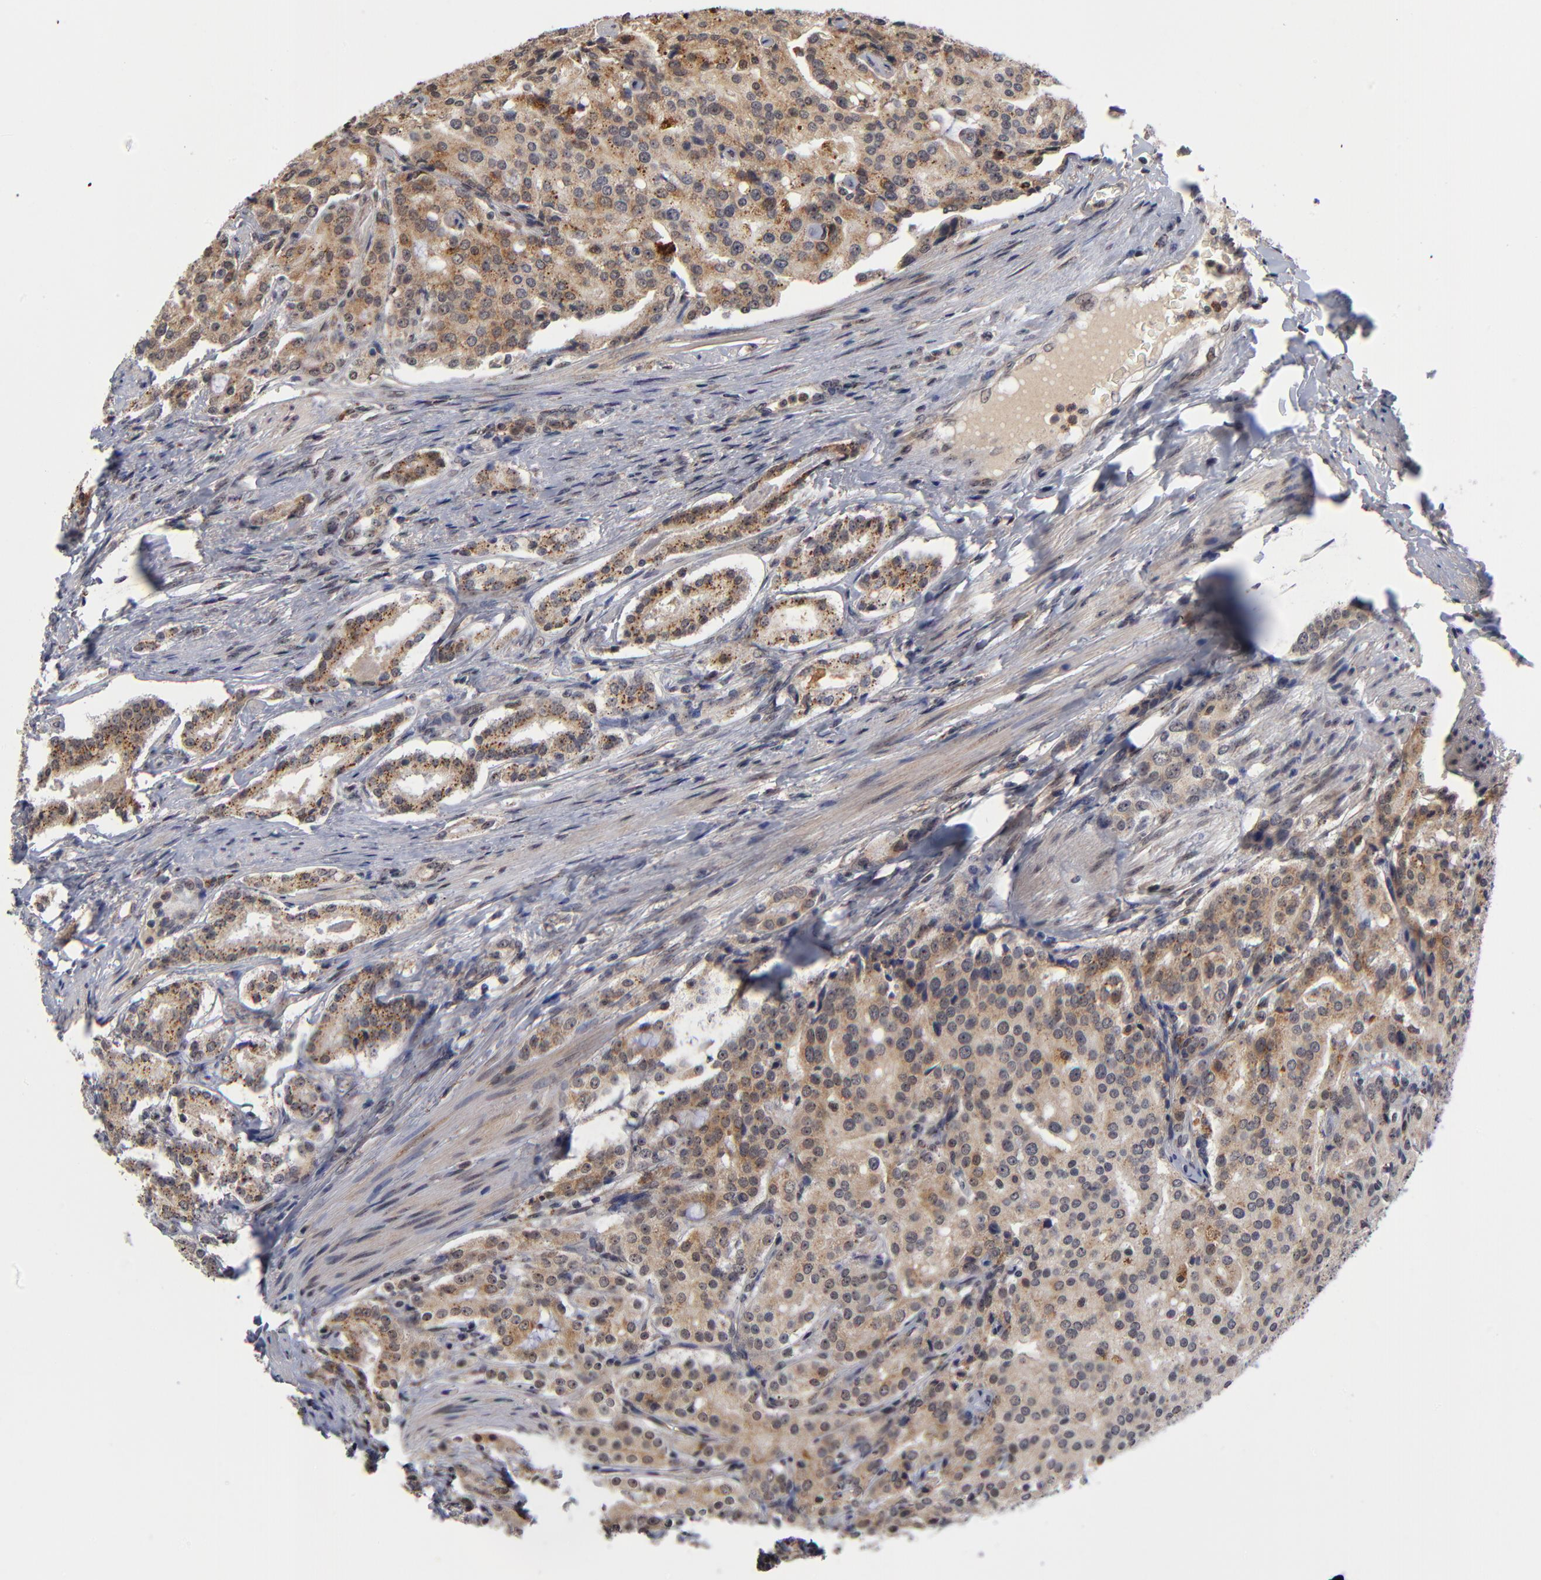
{"staining": {"intensity": "moderate", "quantity": ">75%", "location": "cytoplasmic/membranous"}, "tissue": "prostate cancer", "cell_type": "Tumor cells", "image_type": "cancer", "snomed": [{"axis": "morphology", "description": "Adenocarcinoma, Medium grade"}, {"axis": "topography", "description": "Prostate"}], "caption": "Tumor cells show medium levels of moderate cytoplasmic/membranous staining in about >75% of cells in human prostate cancer (adenocarcinoma (medium-grade)). (DAB (3,3'-diaminobenzidine) IHC with brightfield microscopy, high magnification).", "gene": "ZNF419", "patient": {"sex": "male", "age": 72}}